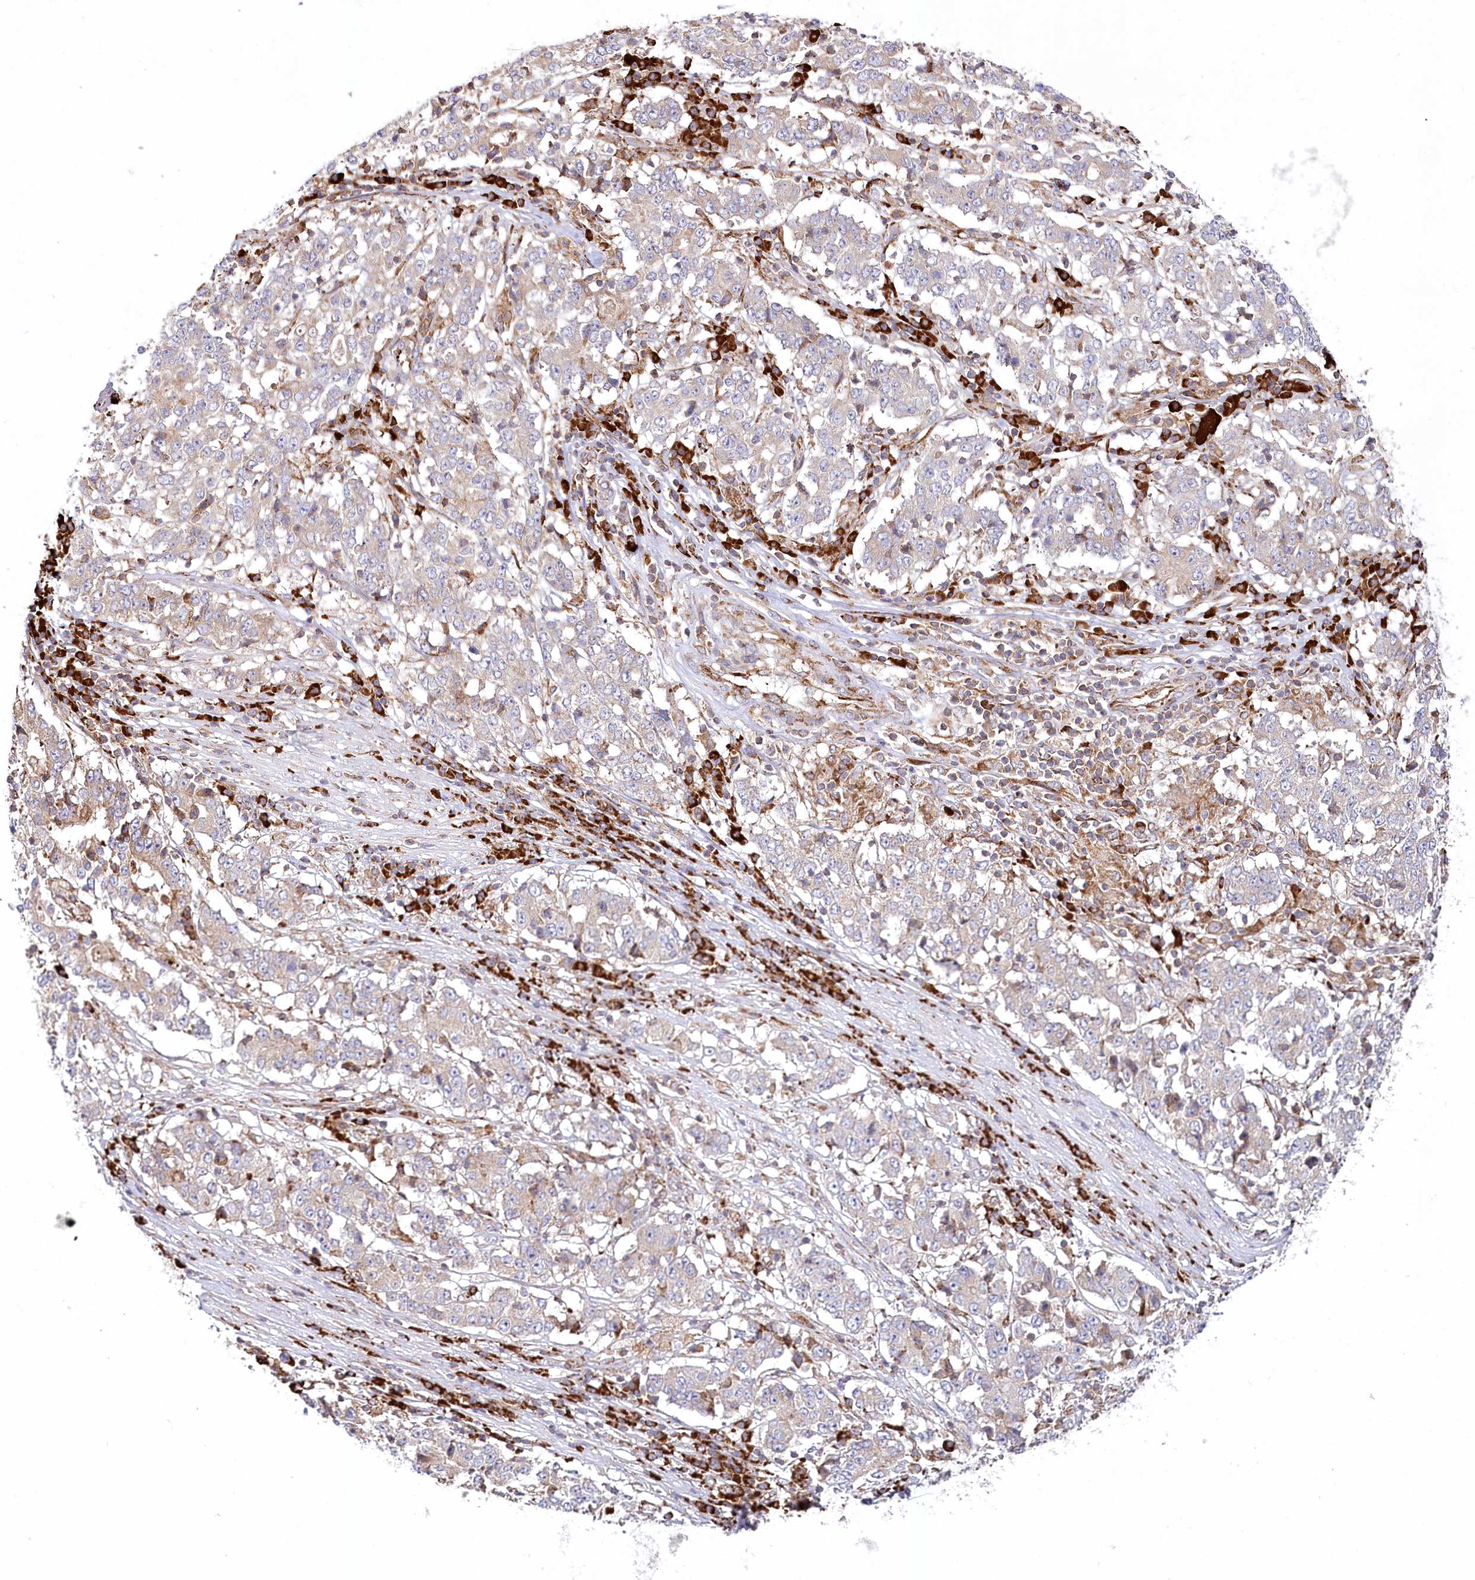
{"staining": {"intensity": "weak", "quantity": "<25%", "location": "cytoplasmic/membranous"}, "tissue": "stomach cancer", "cell_type": "Tumor cells", "image_type": "cancer", "snomed": [{"axis": "morphology", "description": "Adenocarcinoma, NOS"}, {"axis": "topography", "description": "Stomach"}], "caption": "The histopathology image reveals no significant expression in tumor cells of stomach adenocarcinoma.", "gene": "POGLUT1", "patient": {"sex": "male", "age": 59}}